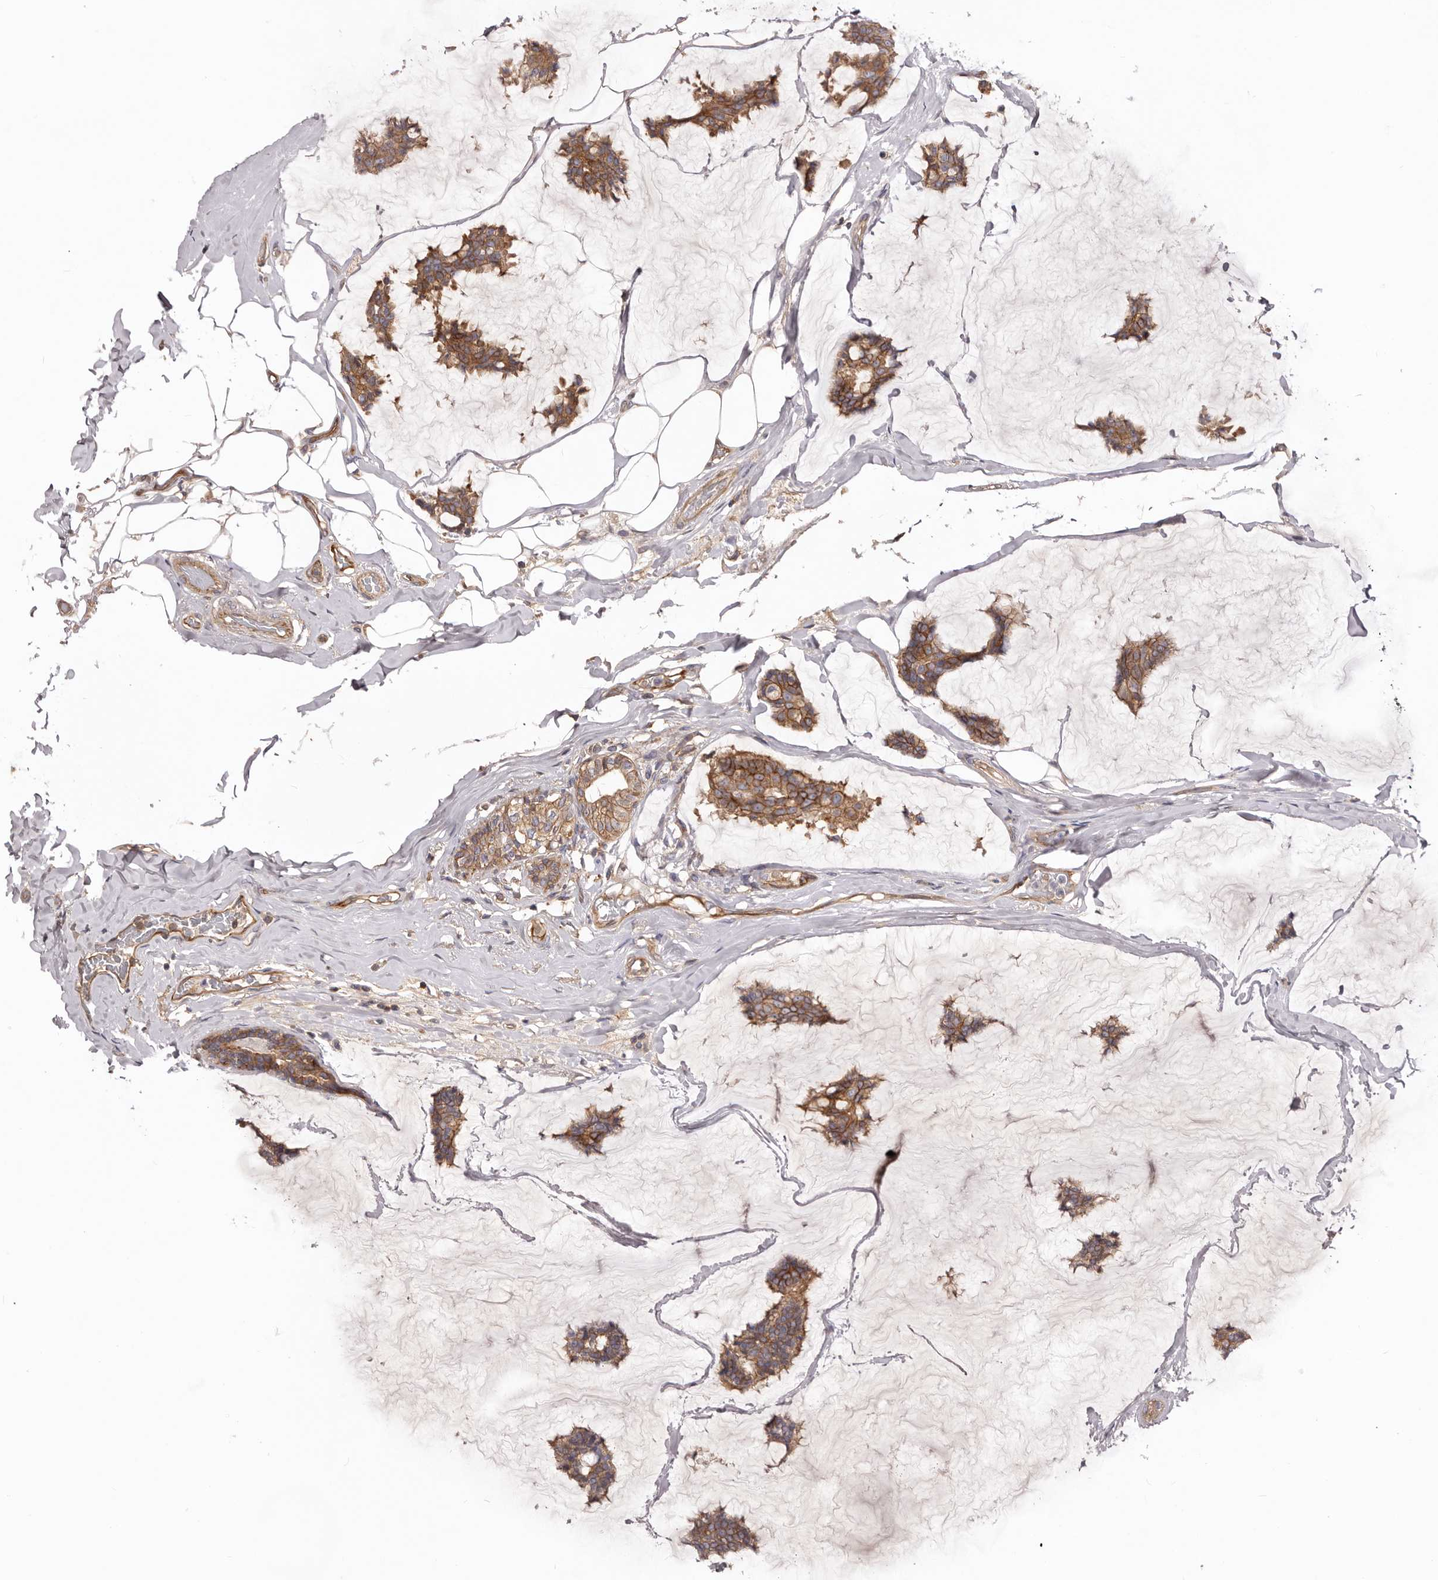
{"staining": {"intensity": "moderate", "quantity": ">75%", "location": "cytoplasmic/membranous"}, "tissue": "breast cancer", "cell_type": "Tumor cells", "image_type": "cancer", "snomed": [{"axis": "morphology", "description": "Duct carcinoma"}, {"axis": "topography", "description": "Breast"}], "caption": "Invasive ductal carcinoma (breast) stained with immunohistochemistry reveals moderate cytoplasmic/membranous expression in approximately >75% of tumor cells.", "gene": "DMRT2", "patient": {"sex": "female", "age": 93}}